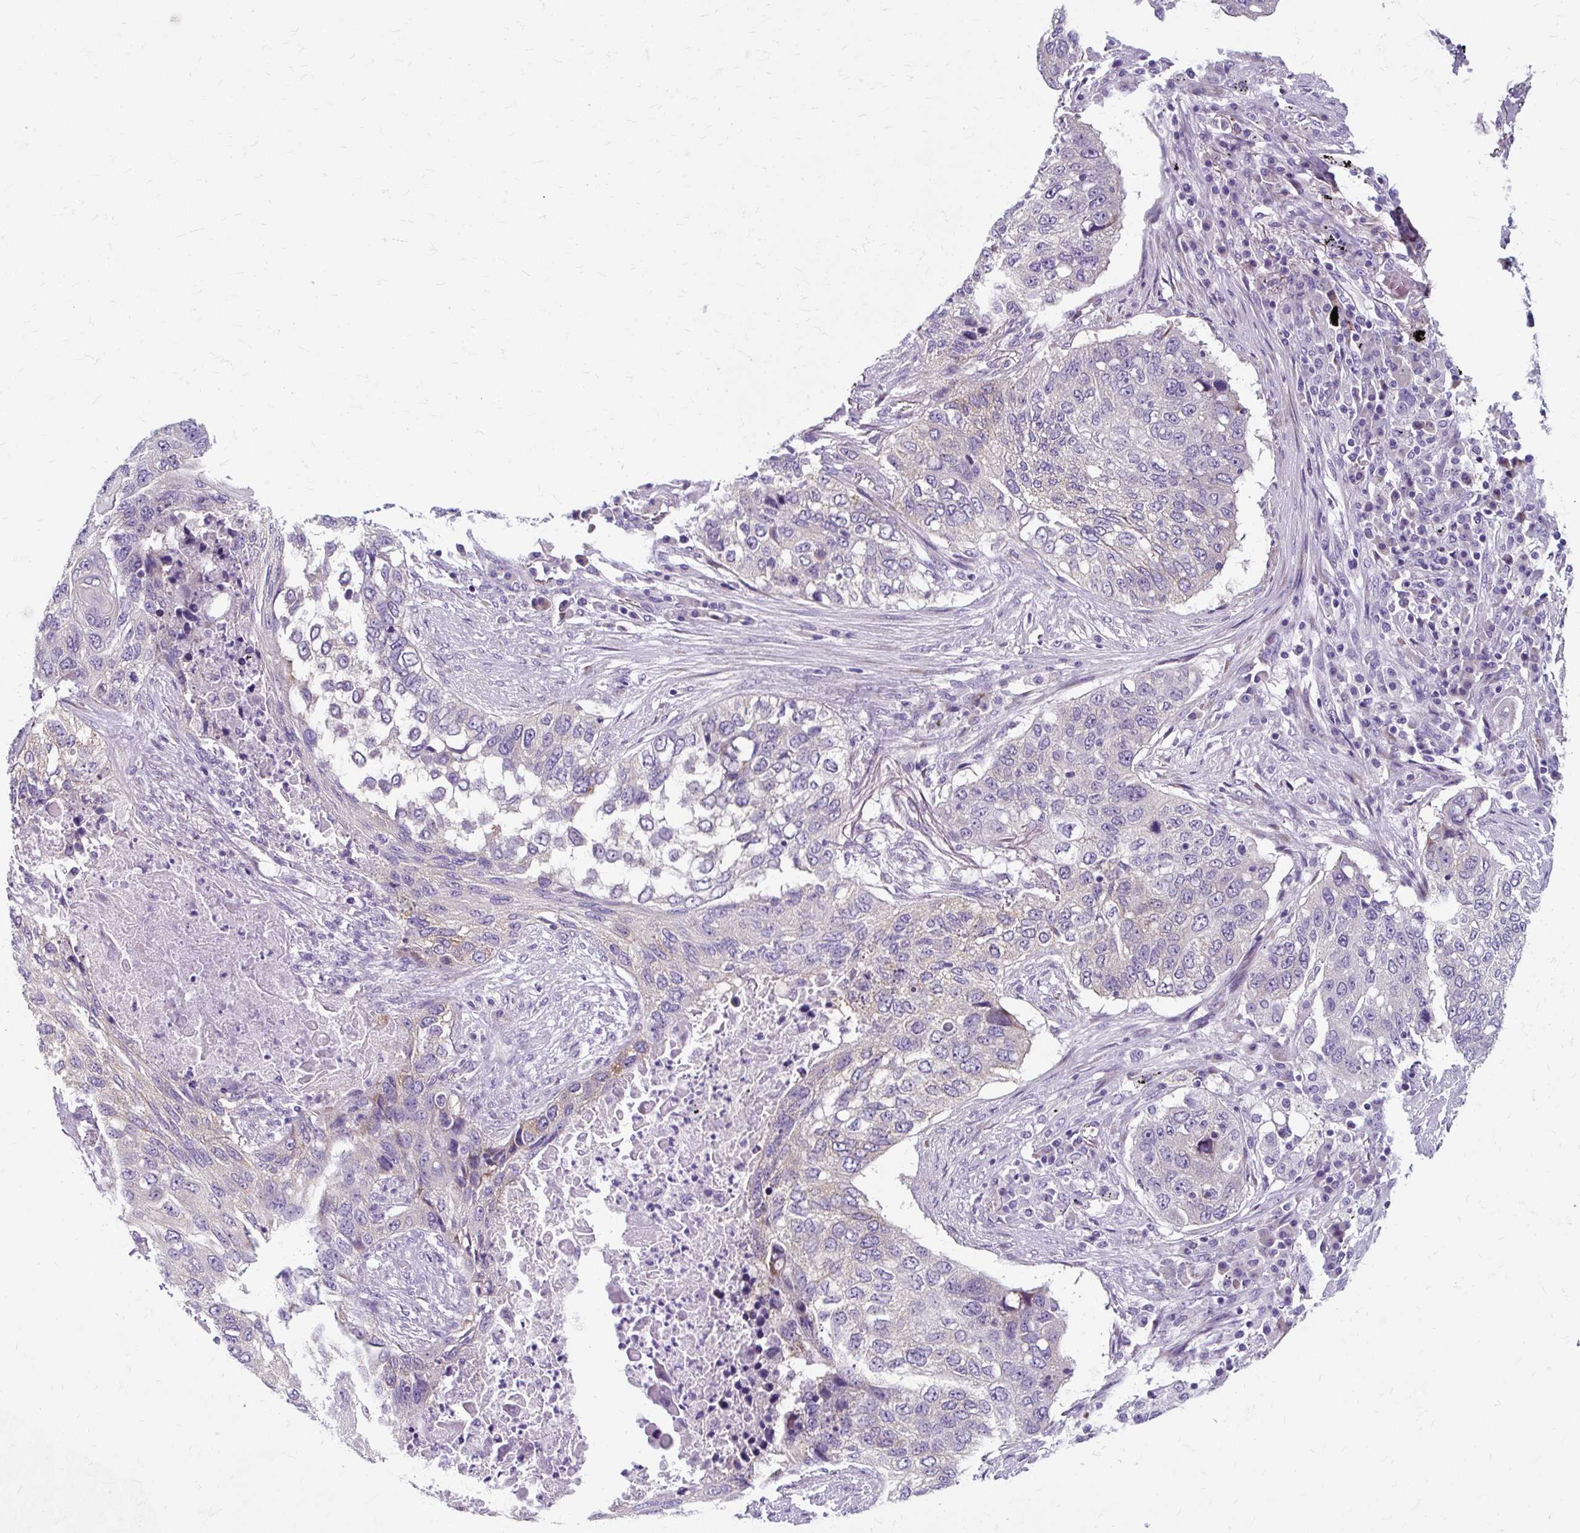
{"staining": {"intensity": "negative", "quantity": "none", "location": "none"}, "tissue": "lung cancer", "cell_type": "Tumor cells", "image_type": "cancer", "snomed": [{"axis": "morphology", "description": "Squamous cell carcinoma, NOS"}, {"axis": "topography", "description": "Lung"}], "caption": "Immunohistochemistry (IHC) image of neoplastic tissue: squamous cell carcinoma (lung) stained with DAB displays no significant protein staining in tumor cells.", "gene": "ZNF555", "patient": {"sex": "female", "age": 63}}